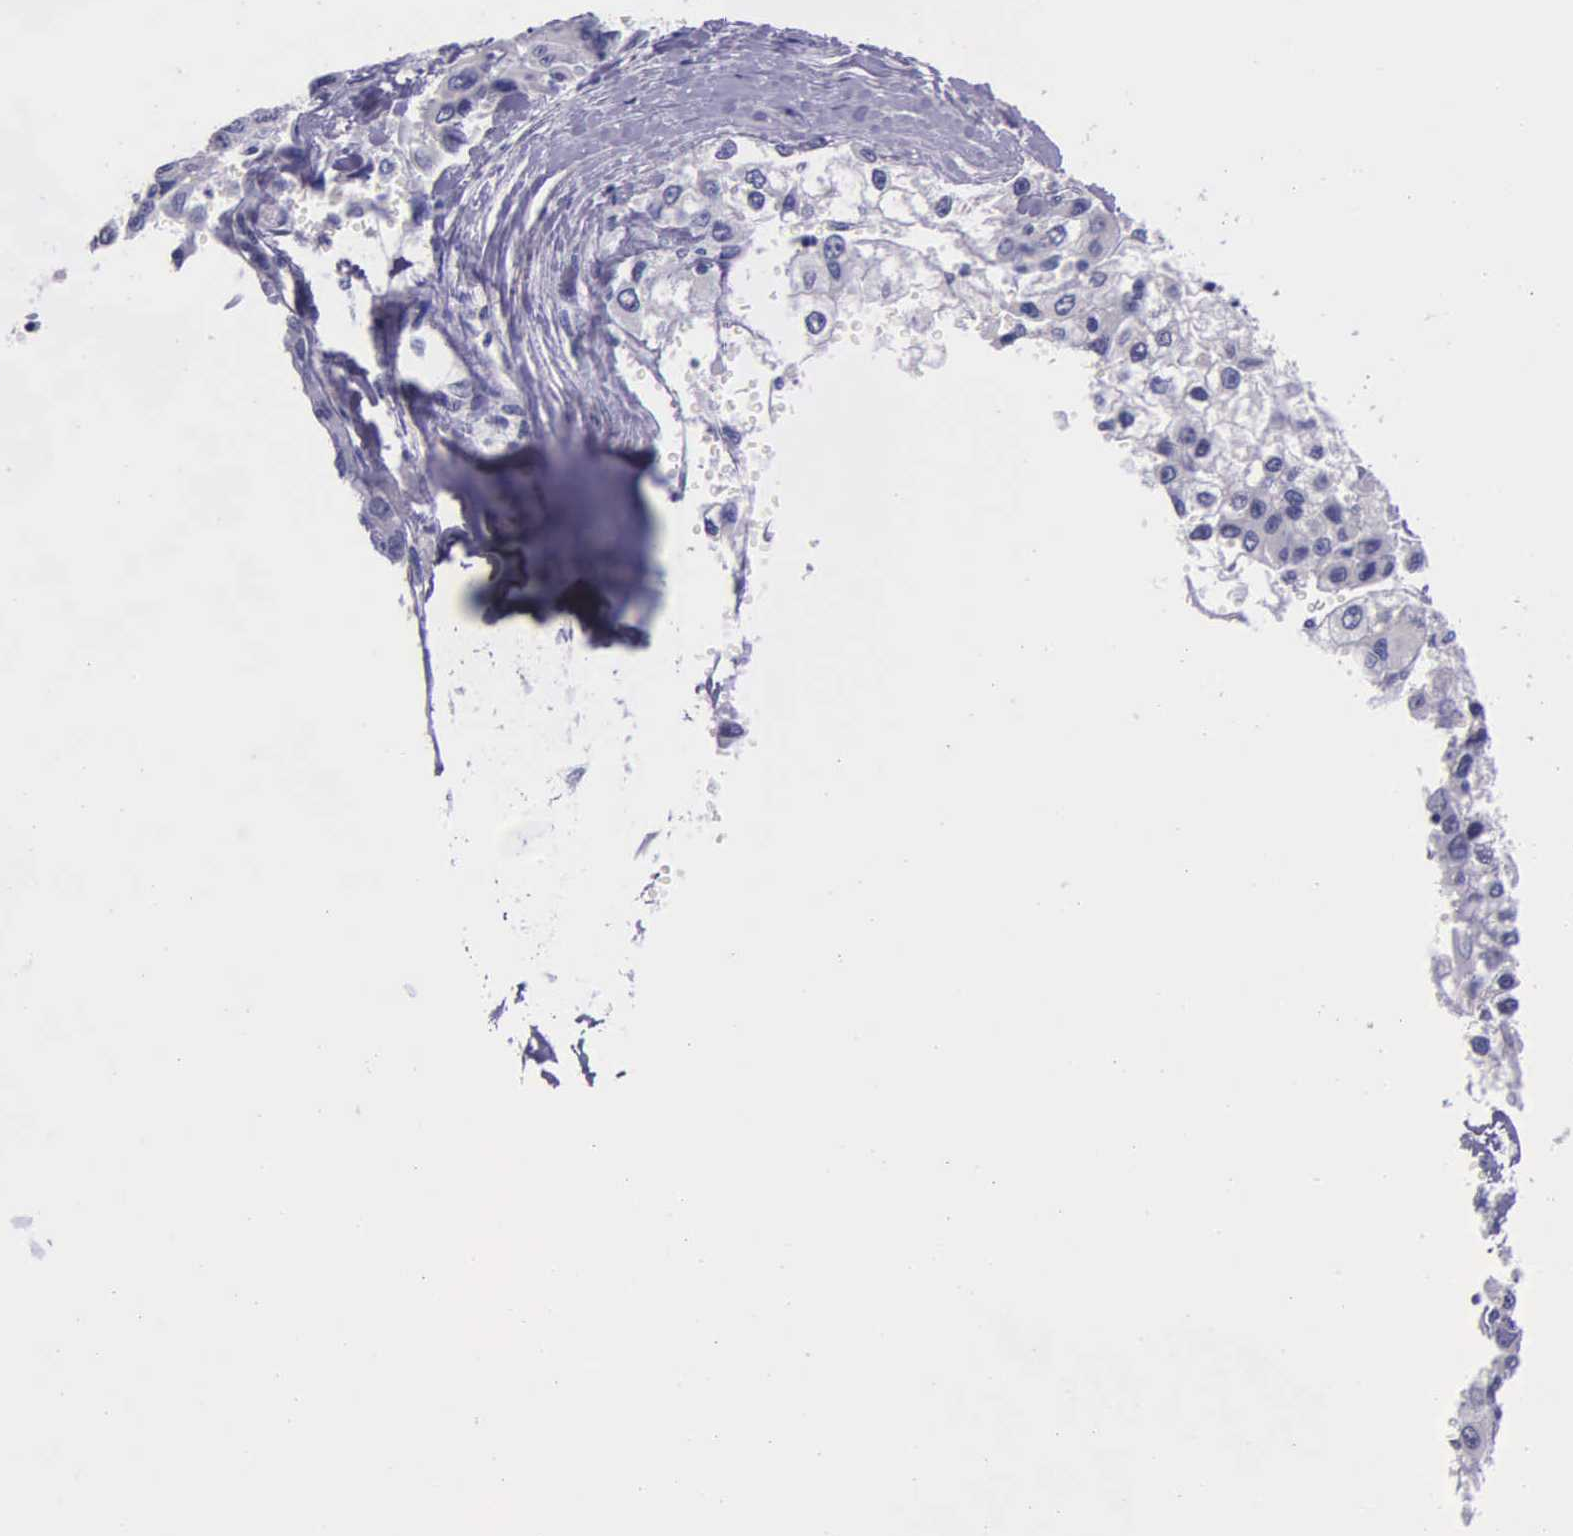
{"staining": {"intensity": "negative", "quantity": "none", "location": "none"}, "tissue": "liver cancer", "cell_type": "Tumor cells", "image_type": "cancer", "snomed": [{"axis": "morphology", "description": "Carcinoma, Hepatocellular, NOS"}, {"axis": "topography", "description": "Liver"}], "caption": "An immunohistochemistry (IHC) photomicrograph of liver cancer (hepatocellular carcinoma) is shown. There is no staining in tumor cells of liver cancer (hepatocellular carcinoma).", "gene": "AHNAK2", "patient": {"sex": "female", "age": 66}}